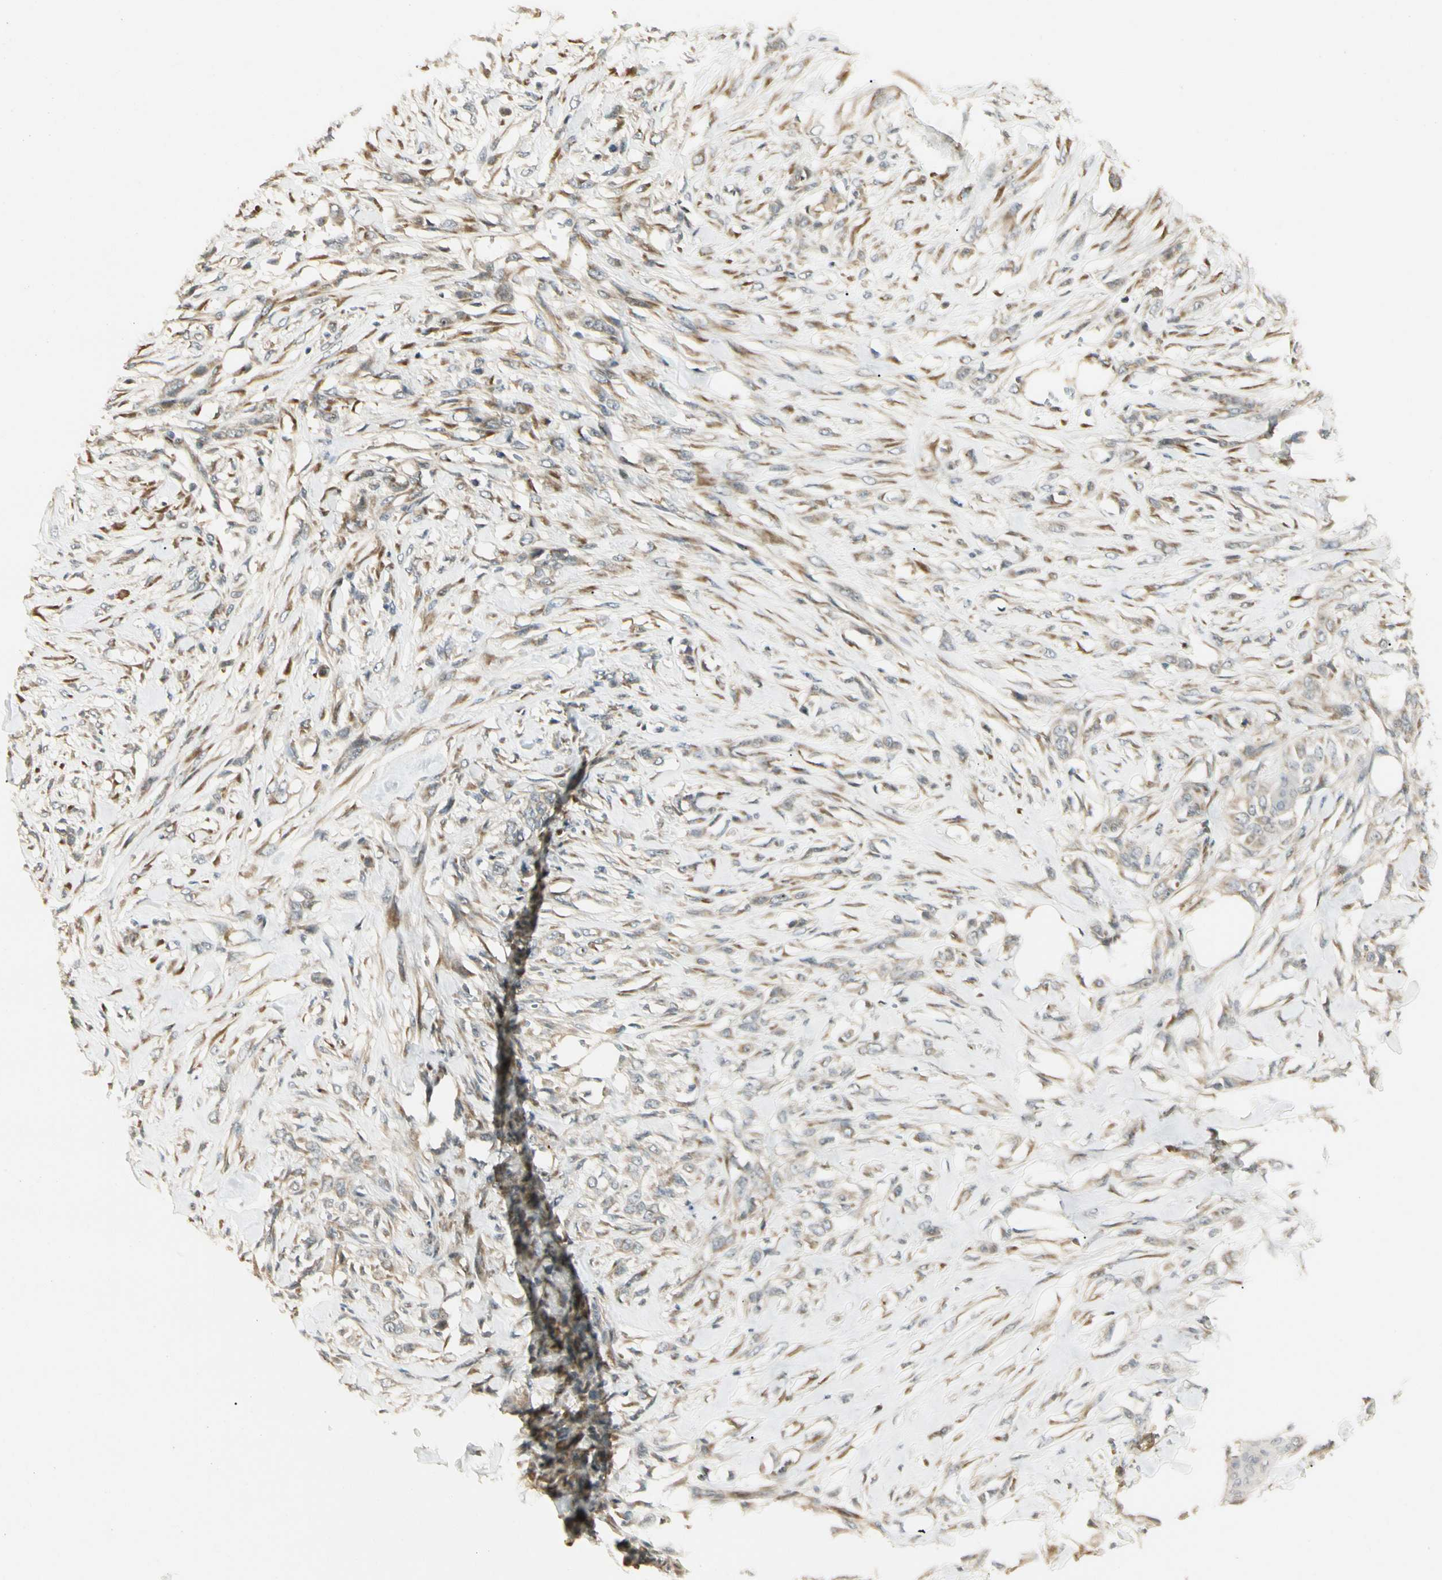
{"staining": {"intensity": "negative", "quantity": "none", "location": "none"}, "tissue": "skin cancer", "cell_type": "Tumor cells", "image_type": "cancer", "snomed": [{"axis": "morphology", "description": "Squamous cell carcinoma, NOS"}, {"axis": "topography", "description": "Skin"}], "caption": "Skin cancer (squamous cell carcinoma) stained for a protein using immunohistochemistry reveals no expression tumor cells.", "gene": "FNDC3B", "patient": {"sex": "female", "age": 59}}